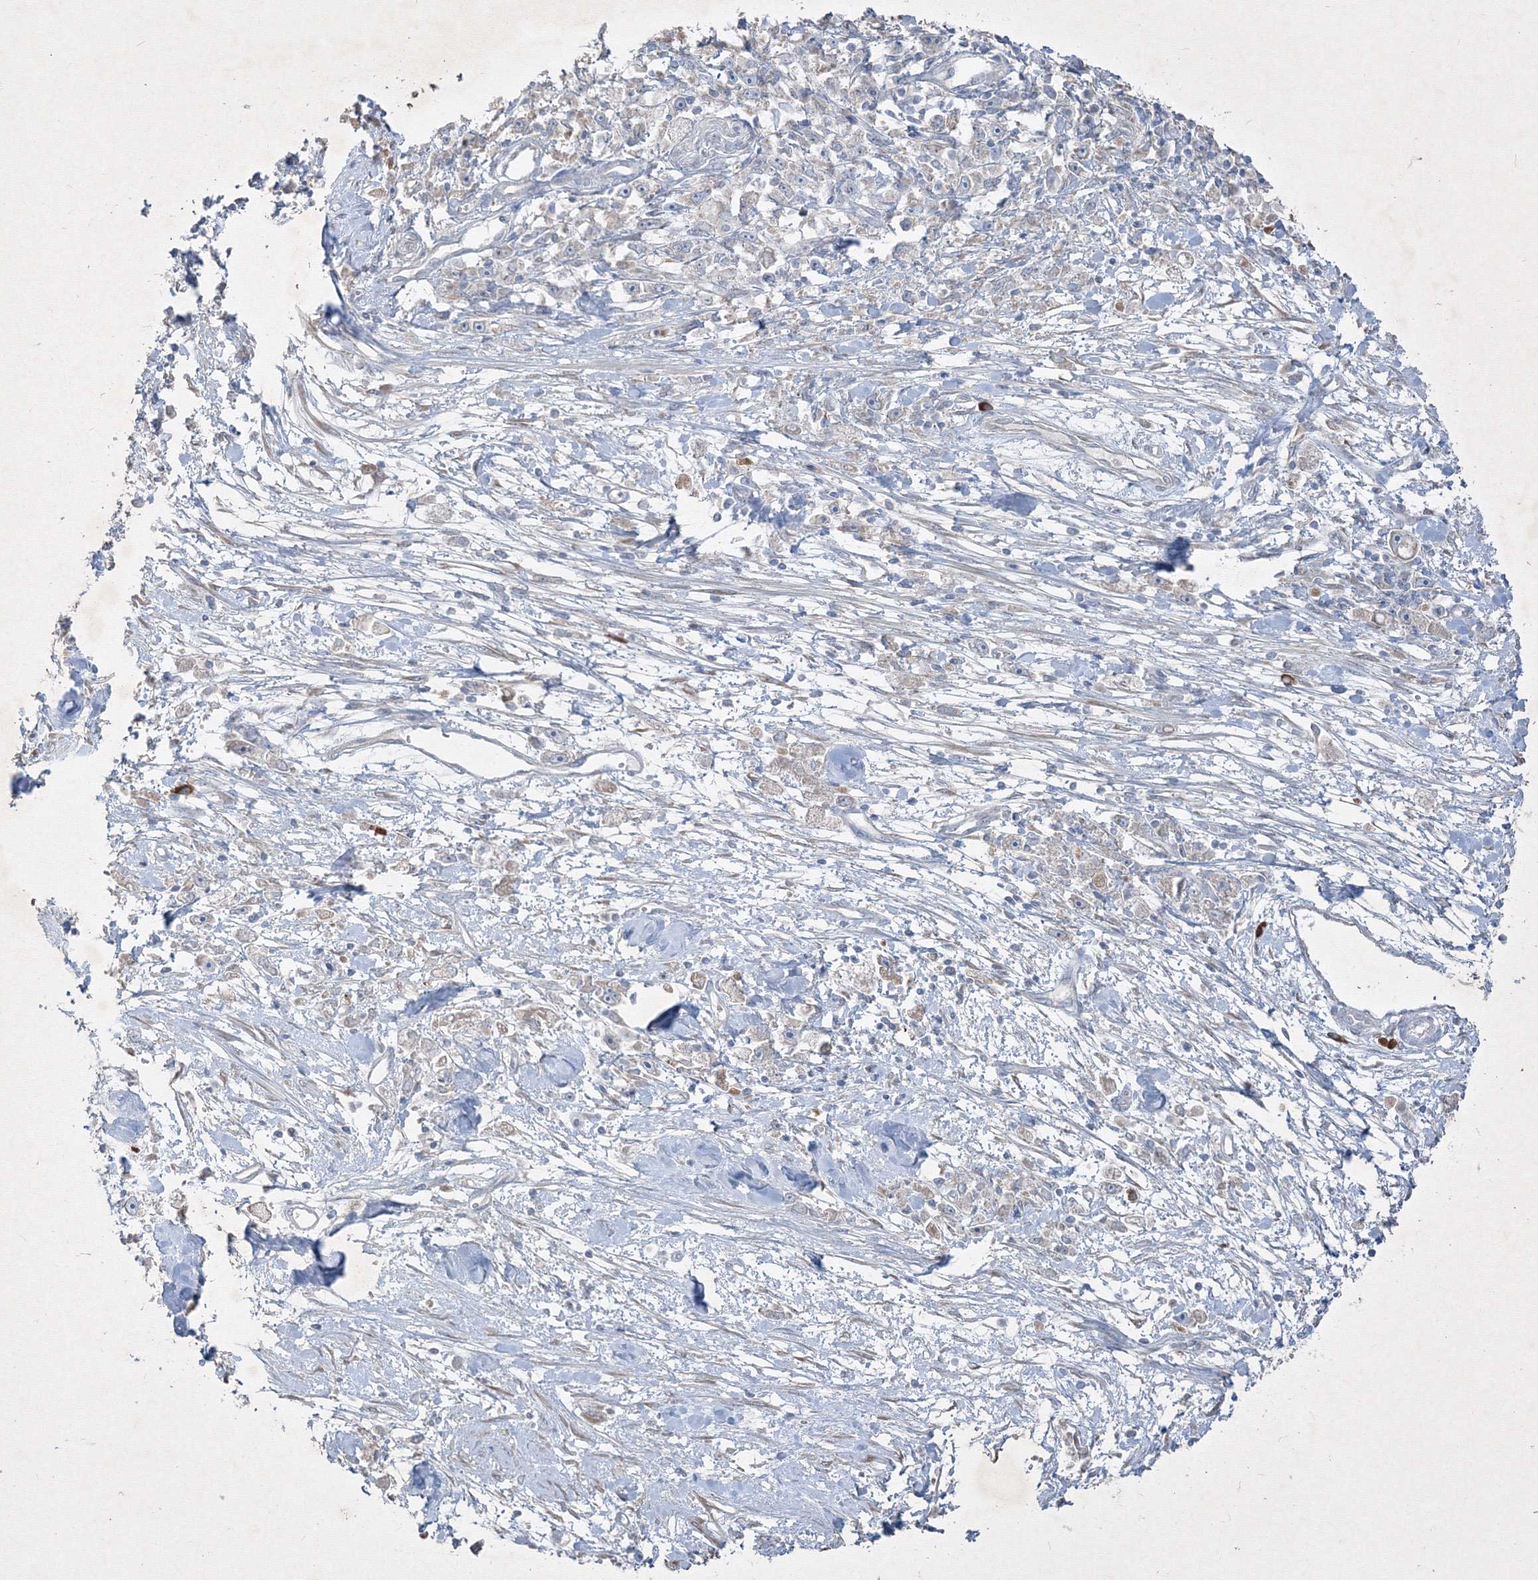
{"staining": {"intensity": "negative", "quantity": "none", "location": "none"}, "tissue": "stomach cancer", "cell_type": "Tumor cells", "image_type": "cancer", "snomed": [{"axis": "morphology", "description": "Adenocarcinoma, NOS"}, {"axis": "topography", "description": "Stomach"}], "caption": "High magnification brightfield microscopy of stomach adenocarcinoma stained with DAB (3,3'-diaminobenzidine) (brown) and counterstained with hematoxylin (blue): tumor cells show no significant expression.", "gene": "IFNAR1", "patient": {"sex": "female", "age": 59}}